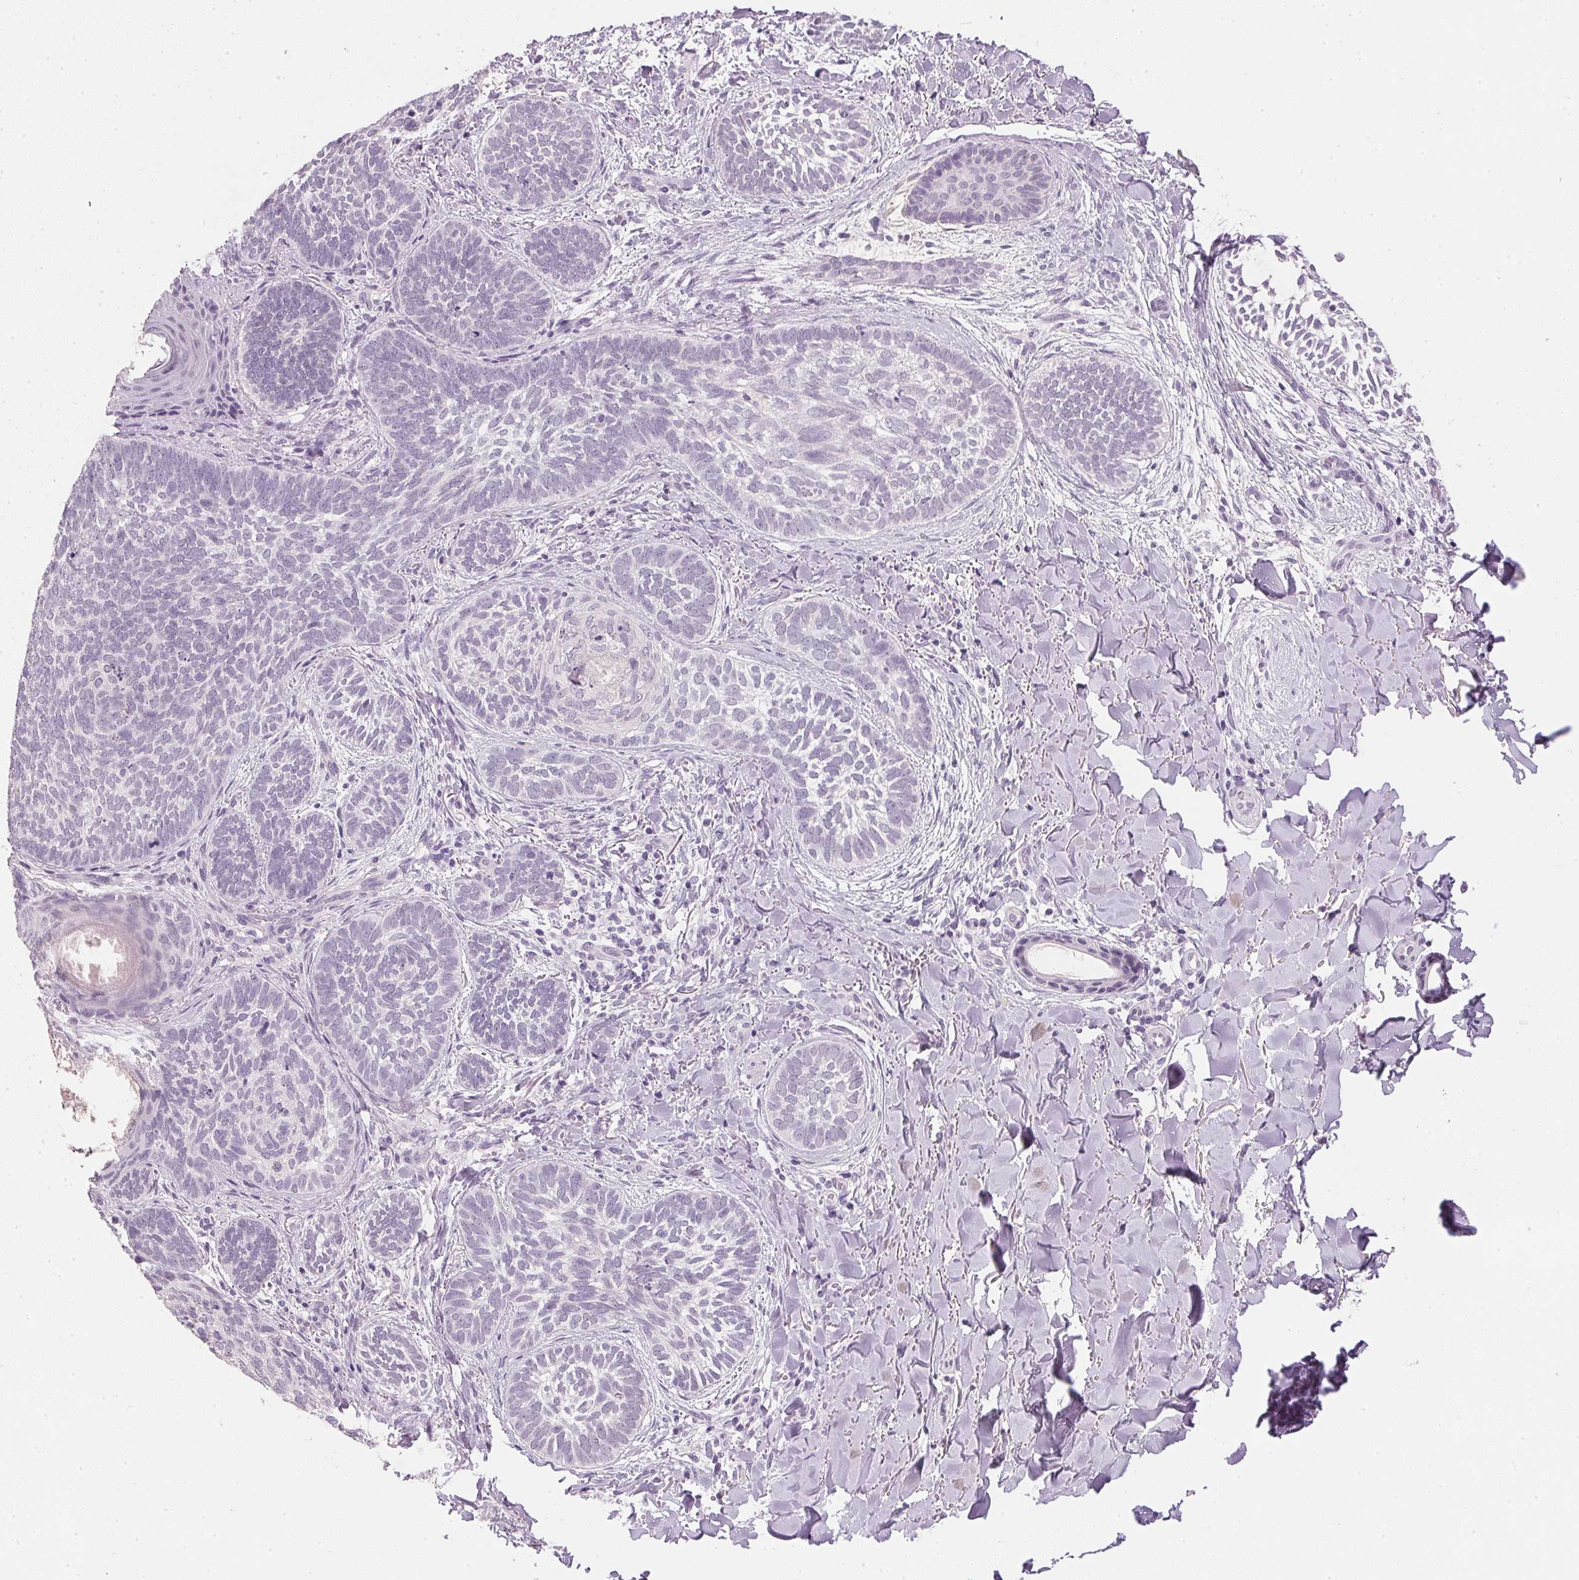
{"staining": {"intensity": "negative", "quantity": "none", "location": "none"}, "tissue": "skin cancer", "cell_type": "Tumor cells", "image_type": "cancer", "snomed": [{"axis": "morphology", "description": "Normal tissue, NOS"}, {"axis": "morphology", "description": "Basal cell carcinoma"}, {"axis": "topography", "description": "Skin"}], "caption": "IHC photomicrograph of neoplastic tissue: skin basal cell carcinoma stained with DAB (3,3'-diaminobenzidine) demonstrates no significant protein expression in tumor cells. (DAB immunohistochemistry visualized using brightfield microscopy, high magnification).", "gene": "IGFBP1", "patient": {"sex": "male", "age": 46}}